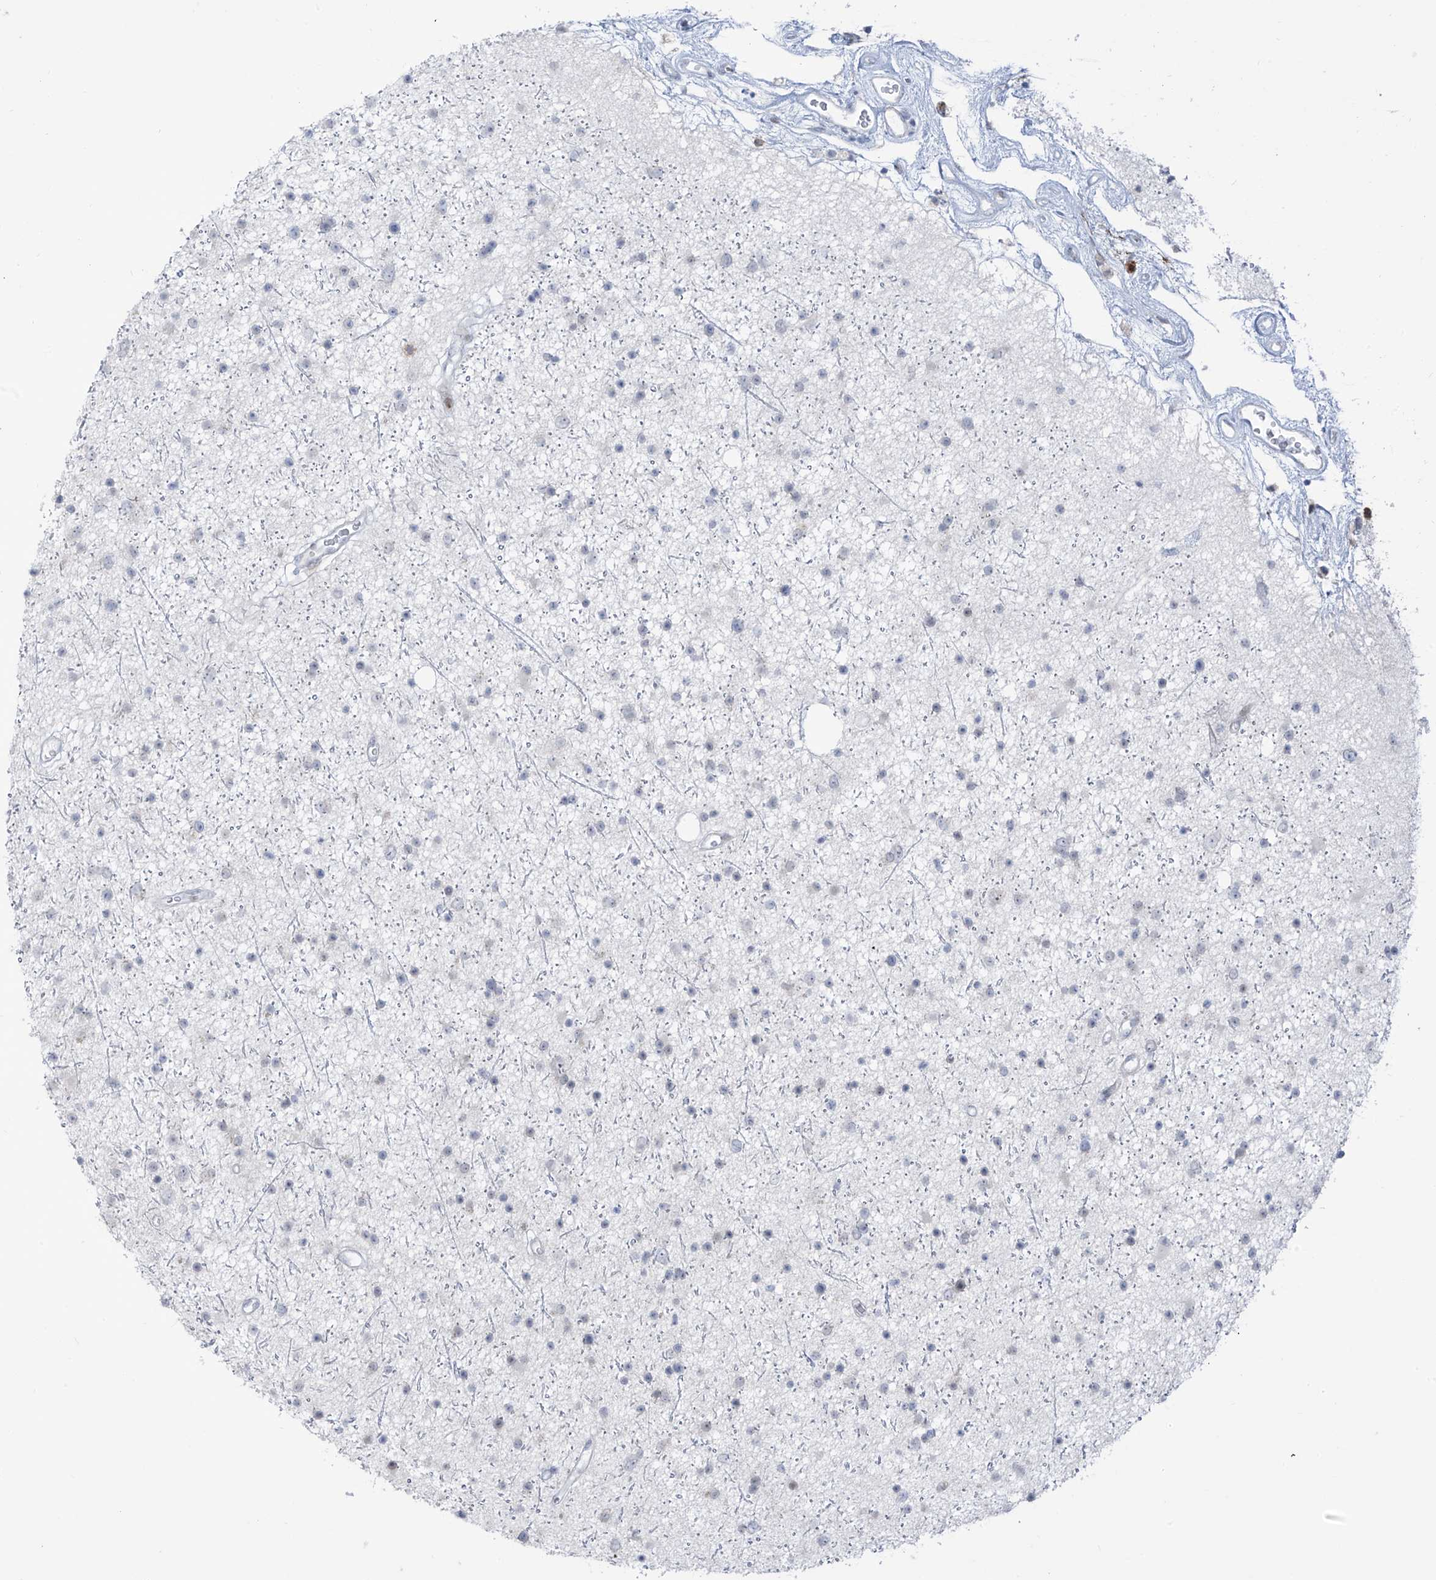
{"staining": {"intensity": "negative", "quantity": "none", "location": "none"}, "tissue": "glioma", "cell_type": "Tumor cells", "image_type": "cancer", "snomed": [{"axis": "morphology", "description": "Glioma, malignant, Low grade"}, {"axis": "topography", "description": "Cerebral cortex"}], "caption": "Tumor cells are negative for protein expression in human malignant low-grade glioma. The staining was performed using DAB to visualize the protein expression in brown, while the nuclei were stained in blue with hematoxylin (Magnification: 20x).", "gene": "LIN9", "patient": {"sex": "female", "age": 39}}